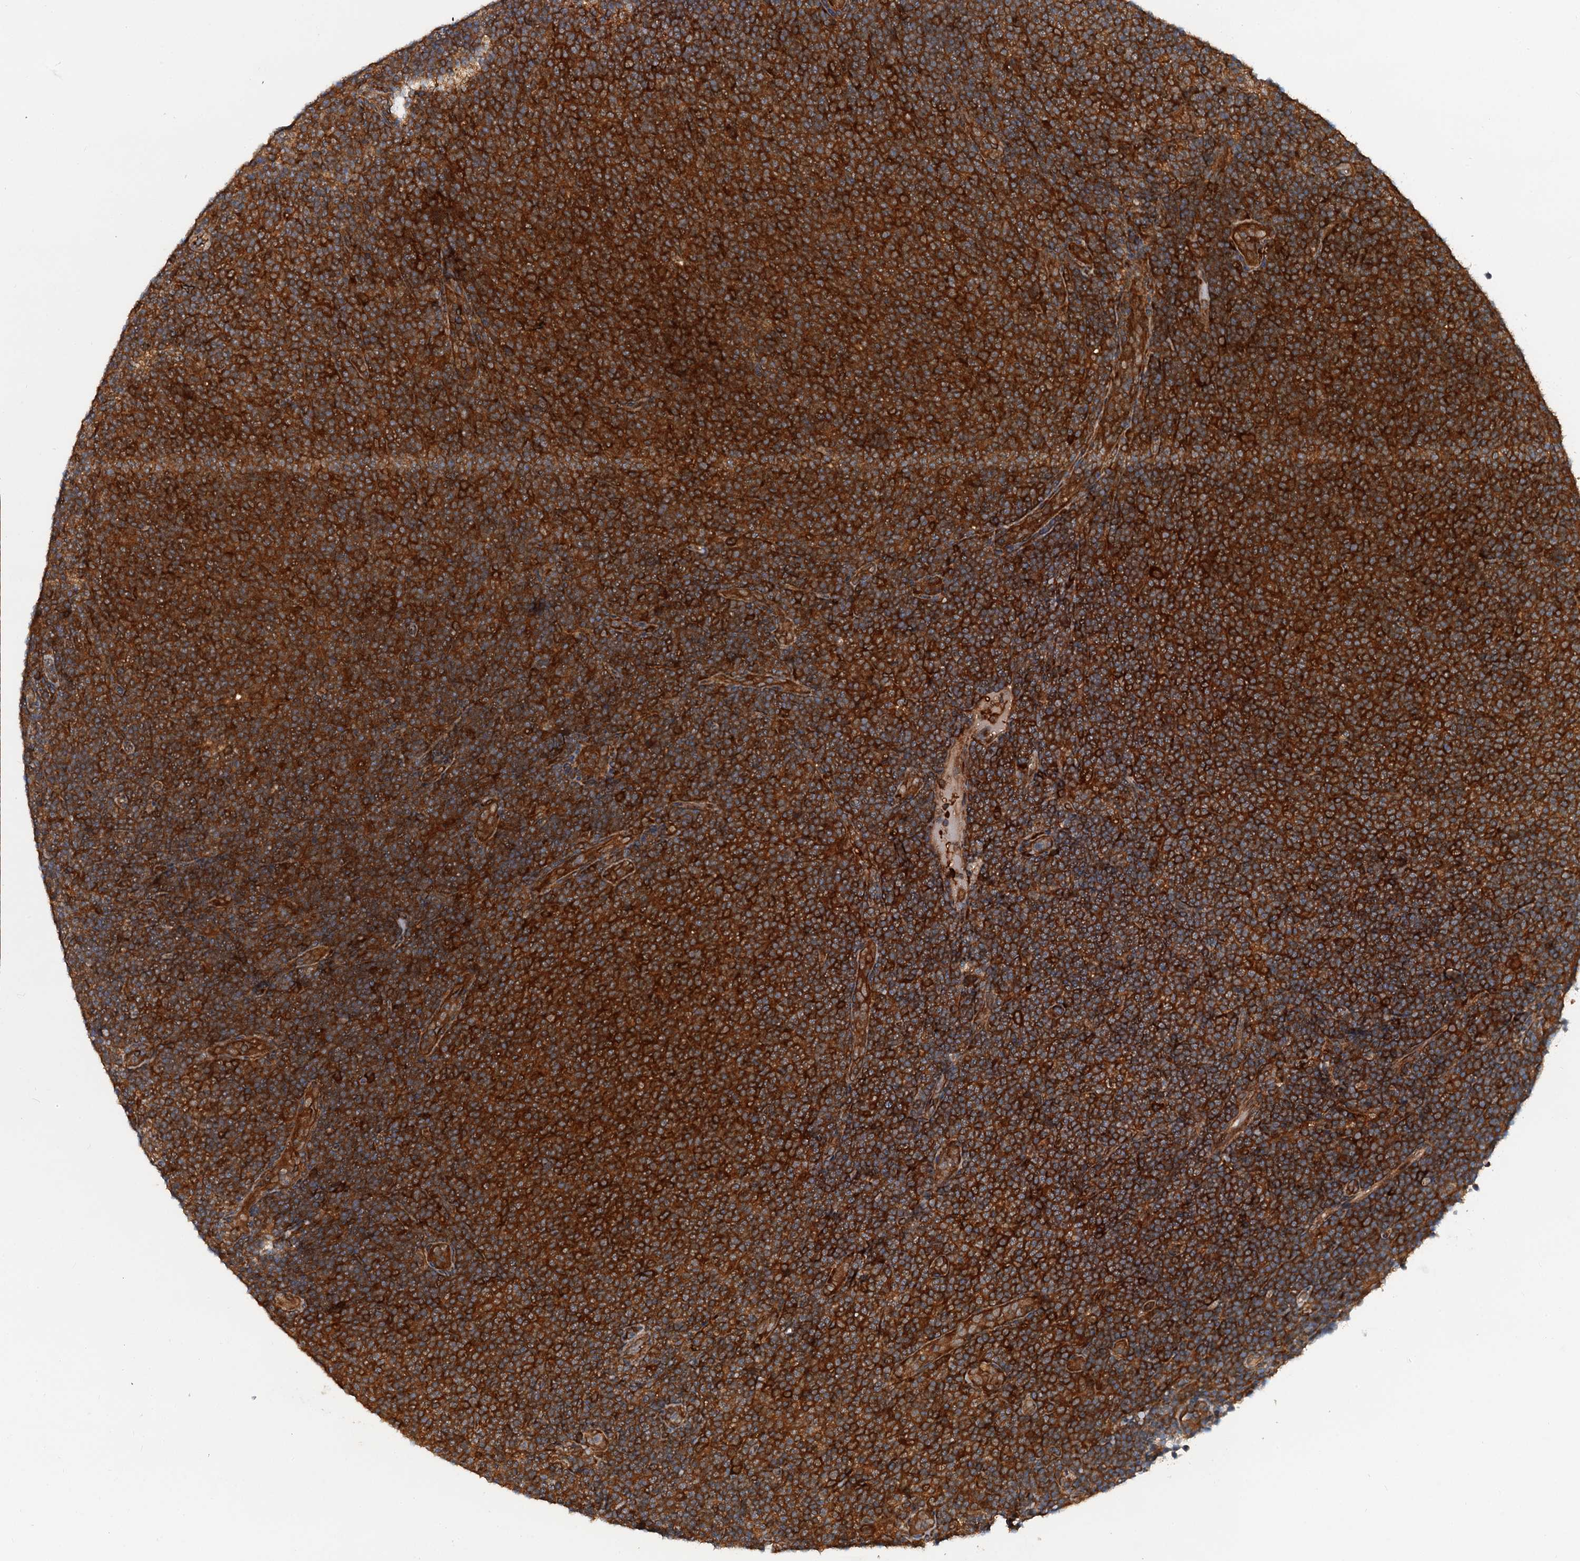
{"staining": {"intensity": "strong", "quantity": ">75%", "location": "cytoplasmic/membranous"}, "tissue": "lymphoma", "cell_type": "Tumor cells", "image_type": "cancer", "snomed": [{"axis": "morphology", "description": "Malignant lymphoma, non-Hodgkin's type, Low grade"}, {"axis": "topography", "description": "Lymph node"}], "caption": "The immunohistochemical stain highlights strong cytoplasmic/membranous positivity in tumor cells of low-grade malignant lymphoma, non-Hodgkin's type tissue. The protein of interest is stained brown, and the nuclei are stained in blue (DAB IHC with brightfield microscopy, high magnification).", "gene": "AAGAB", "patient": {"sex": "male", "age": 66}}